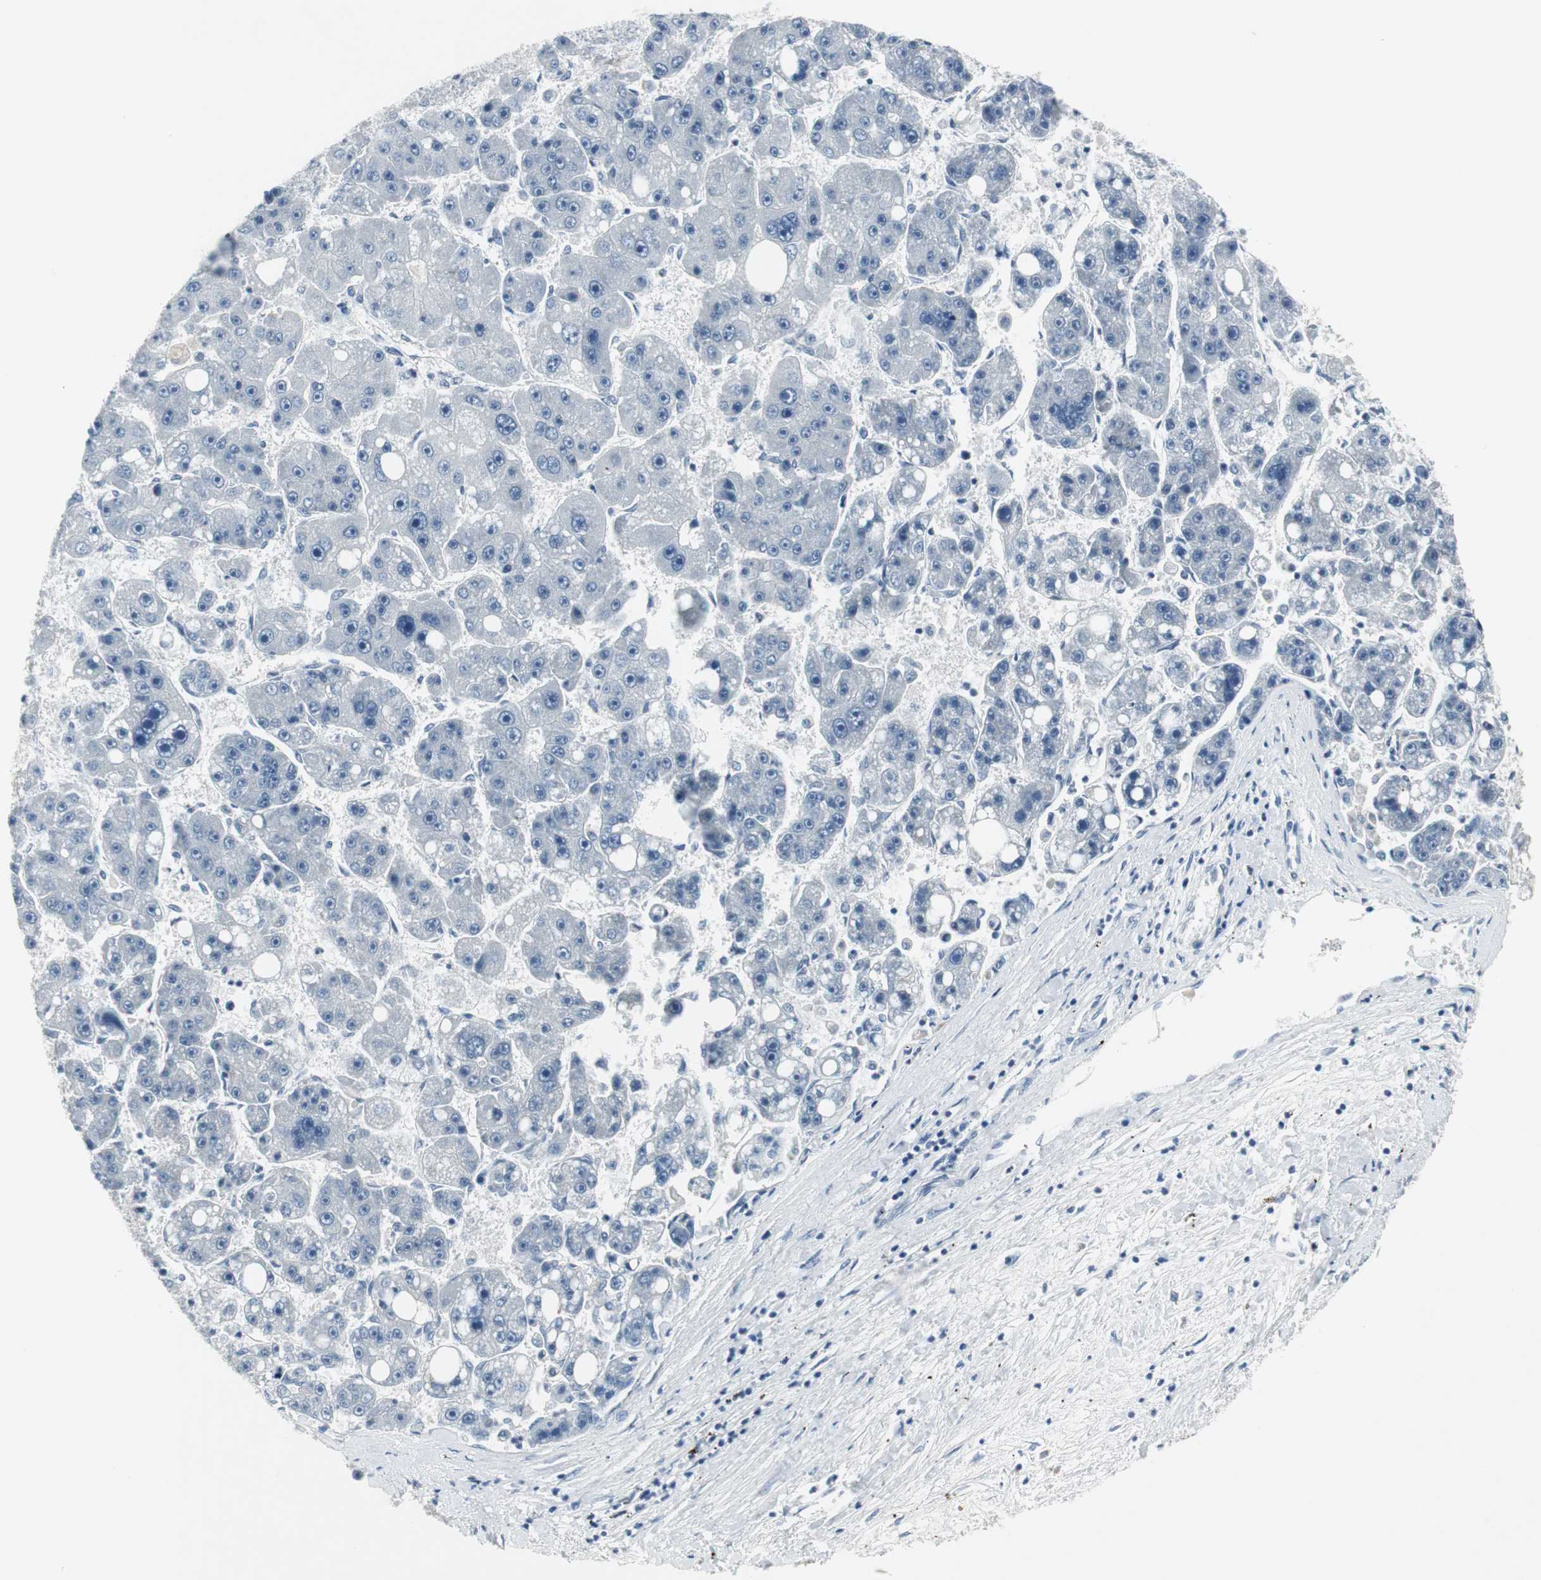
{"staining": {"intensity": "negative", "quantity": "none", "location": "none"}, "tissue": "liver cancer", "cell_type": "Tumor cells", "image_type": "cancer", "snomed": [{"axis": "morphology", "description": "Carcinoma, Hepatocellular, NOS"}, {"axis": "topography", "description": "Liver"}], "caption": "Tumor cells show no significant positivity in liver cancer.", "gene": "ELK1", "patient": {"sex": "female", "age": 61}}